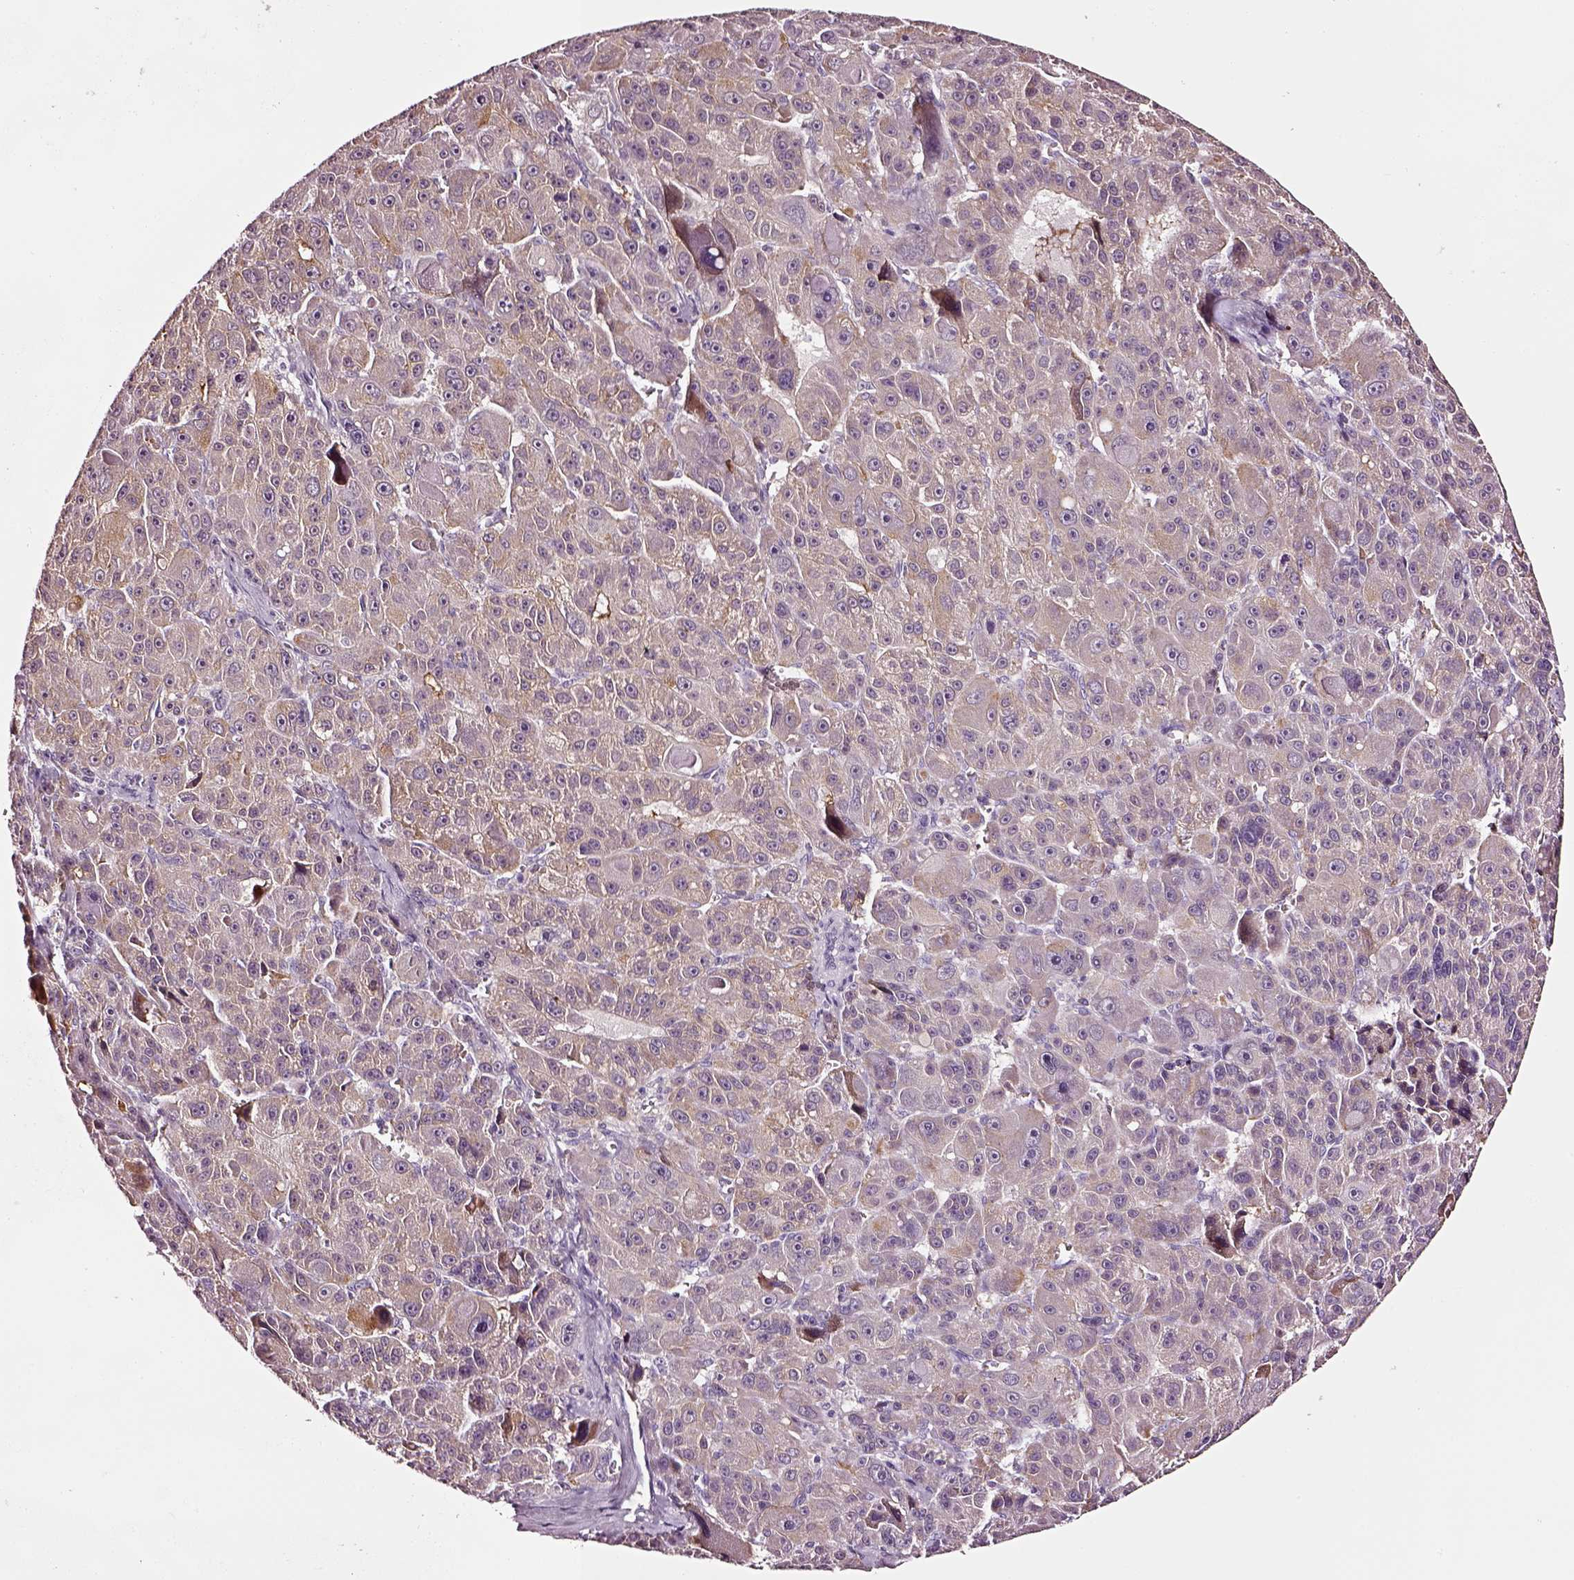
{"staining": {"intensity": "weak", "quantity": "25%-75%", "location": "cytoplasmic/membranous"}, "tissue": "liver cancer", "cell_type": "Tumor cells", "image_type": "cancer", "snomed": [{"axis": "morphology", "description": "Carcinoma, Hepatocellular, NOS"}, {"axis": "topography", "description": "Liver"}], "caption": "A brown stain highlights weak cytoplasmic/membranous positivity of a protein in human liver cancer (hepatocellular carcinoma) tumor cells.", "gene": "TF", "patient": {"sex": "male", "age": 76}}